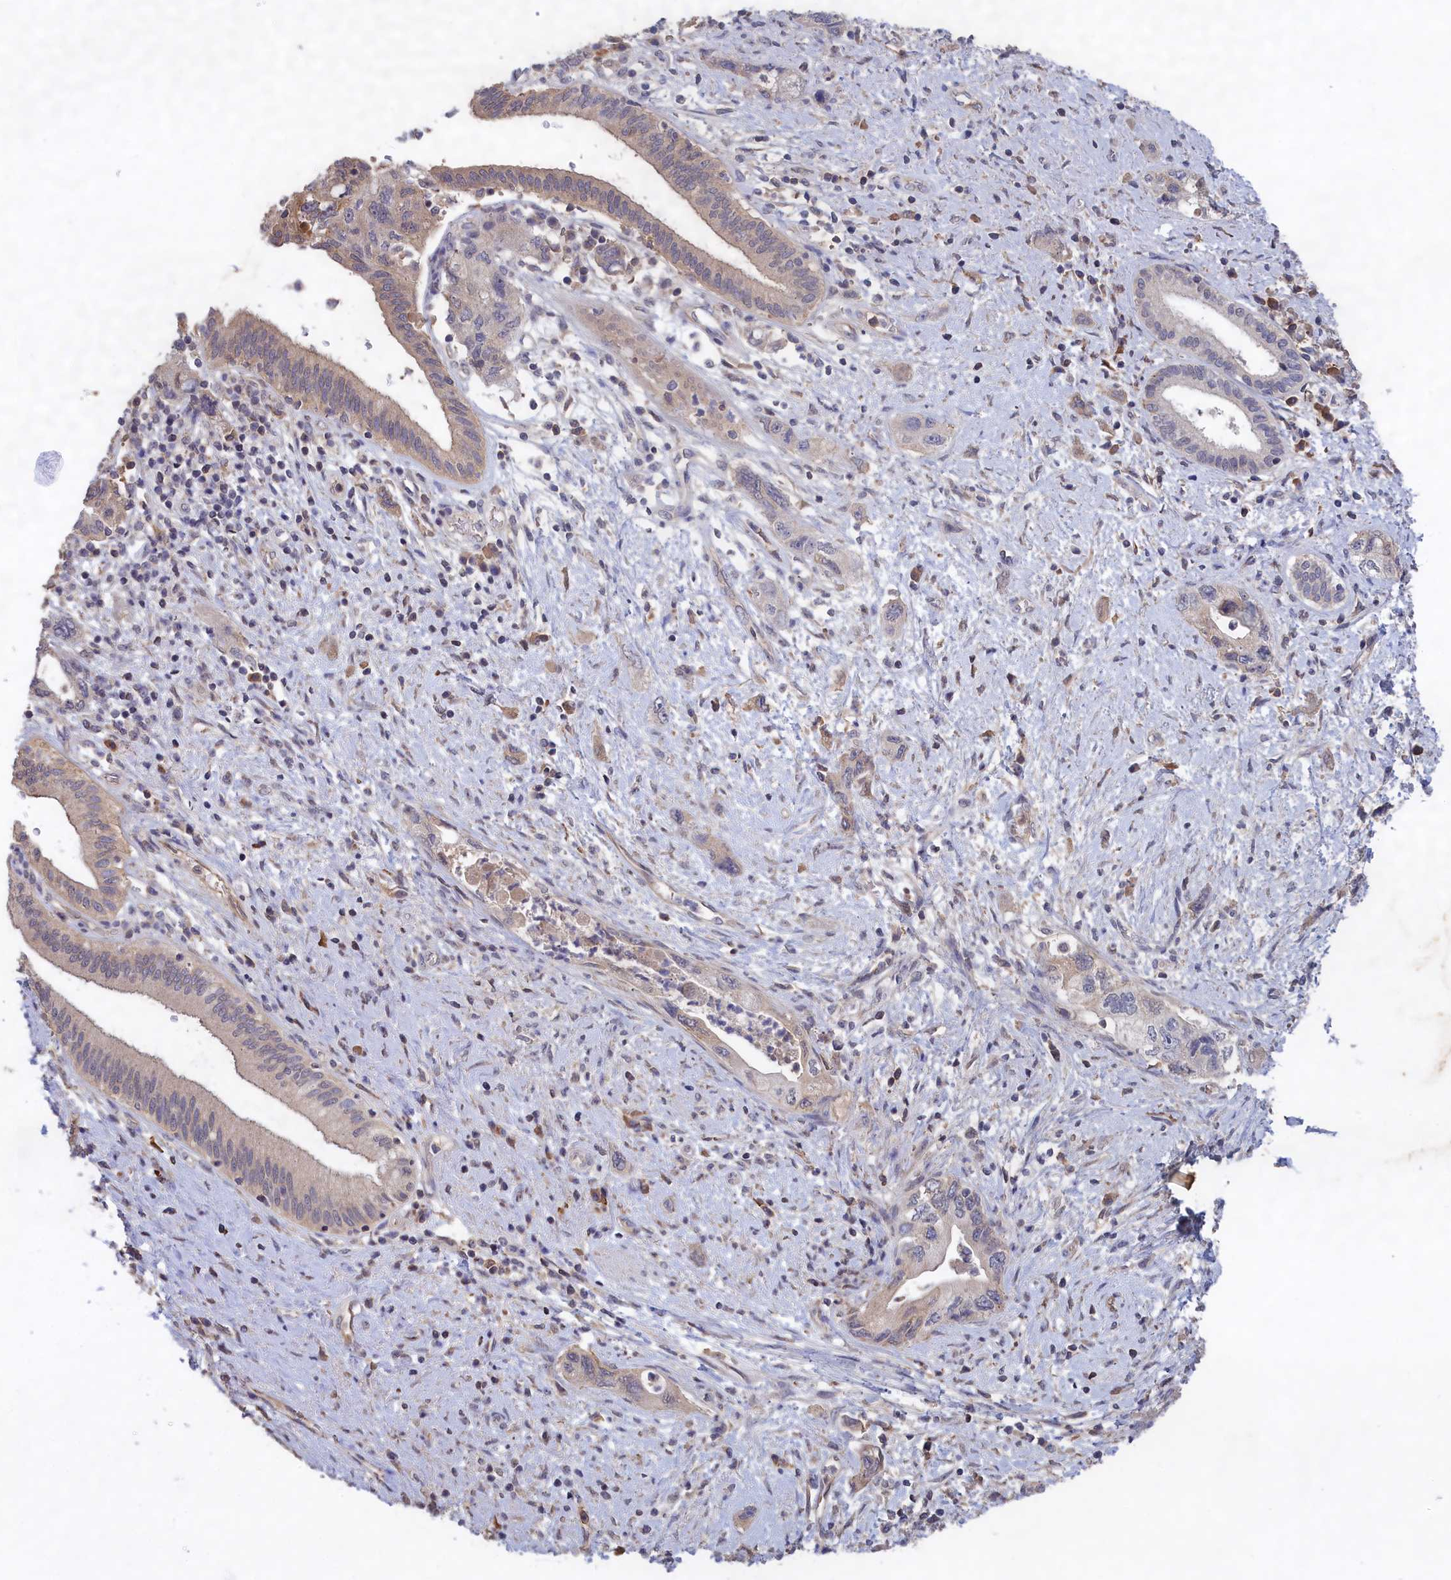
{"staining": {"intensity": "weak", "quantity": "<25%", "location": "cytoplasmic/membranous"}, "tissue": "pancreatic cancer", "cell_type": "Tumor cells", "image_type": "cancer", "snomed": [{"axis": "morphology", "description": "Adenocarcinoma, NOS"}, {"axis": "topography", "description": "Pancreas"}], "caption": "Pancreatic adenocarcinoma was stained to show a protein in brown. There is no significant staining in tumor cells. The staining was performed using DAB (3,3'-diaminobenzidine) to visualize the protein expression in brown, while the nuclei were stained in blue with hematoxylin (Magnification: 20x).", "gene": "CELF5", "patient": {"sex": "female", "age": 73}}